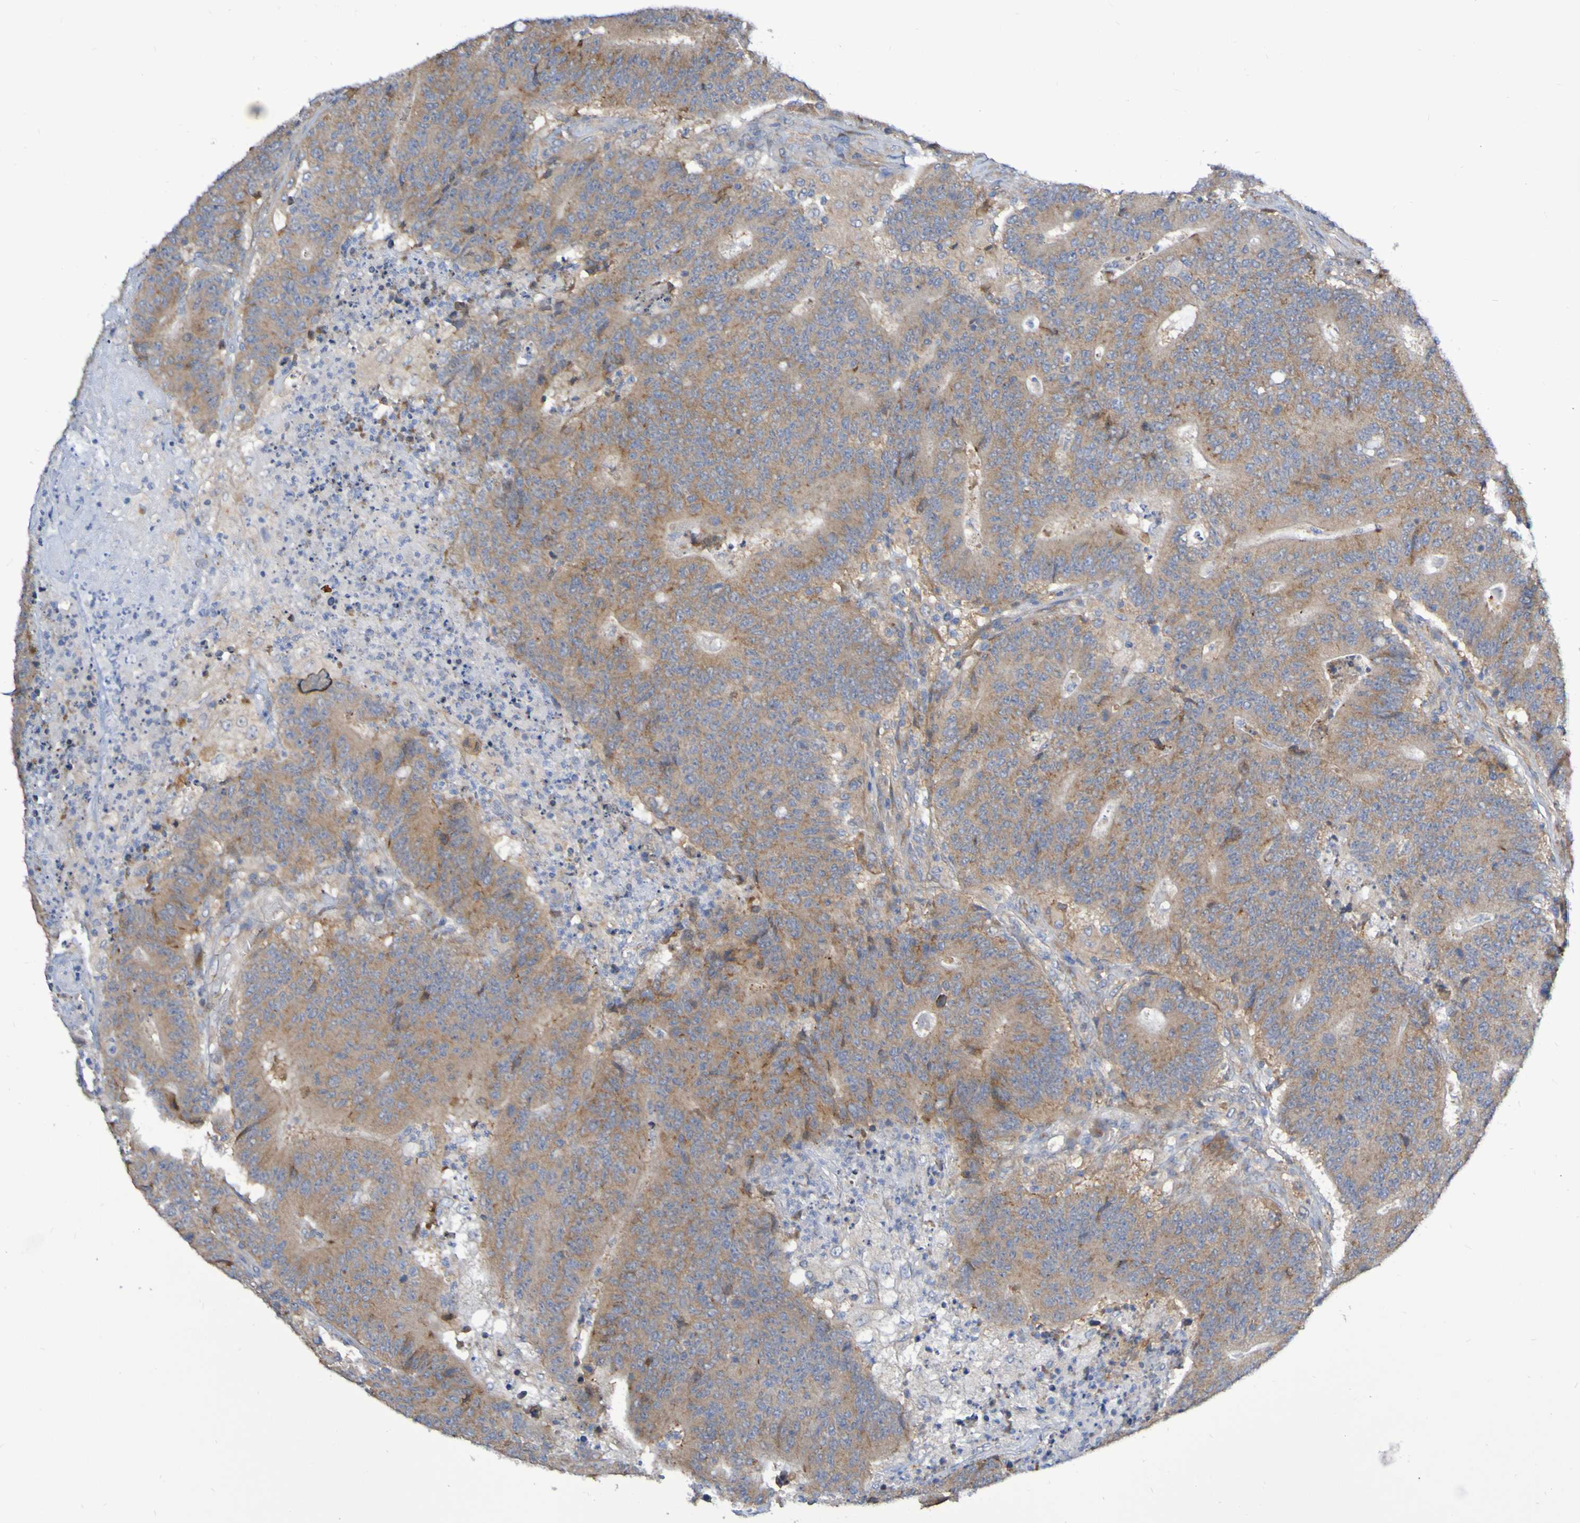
{"staining": {"intensity": "moderate", "quantity": ">75%", "location": "cytoplasmic/membranous"}, "tissue": "colorectal cancer", "cell_type": "Tumor cells", "image_type": "cancer", "snomed": [{"axis": "morphology", "description": "Normal tissue, NOS"}, {"axis": "morphology", "description": "Adenocarcinoma, NOS"}, {"axis": "topography", "description": "Colon"}], "caption": "The image demonstrates a brown stain indicating the presence of a protein in the cytoplasmic/membranous of tumor cells in colorectal adenocarcinoma. (DAB (3,3'-diaminobenzidine) IHC with brightfield microscopy, high magnification).", "gene": "LMBRD2", "patient": {"sex": "female", "age": 75}}